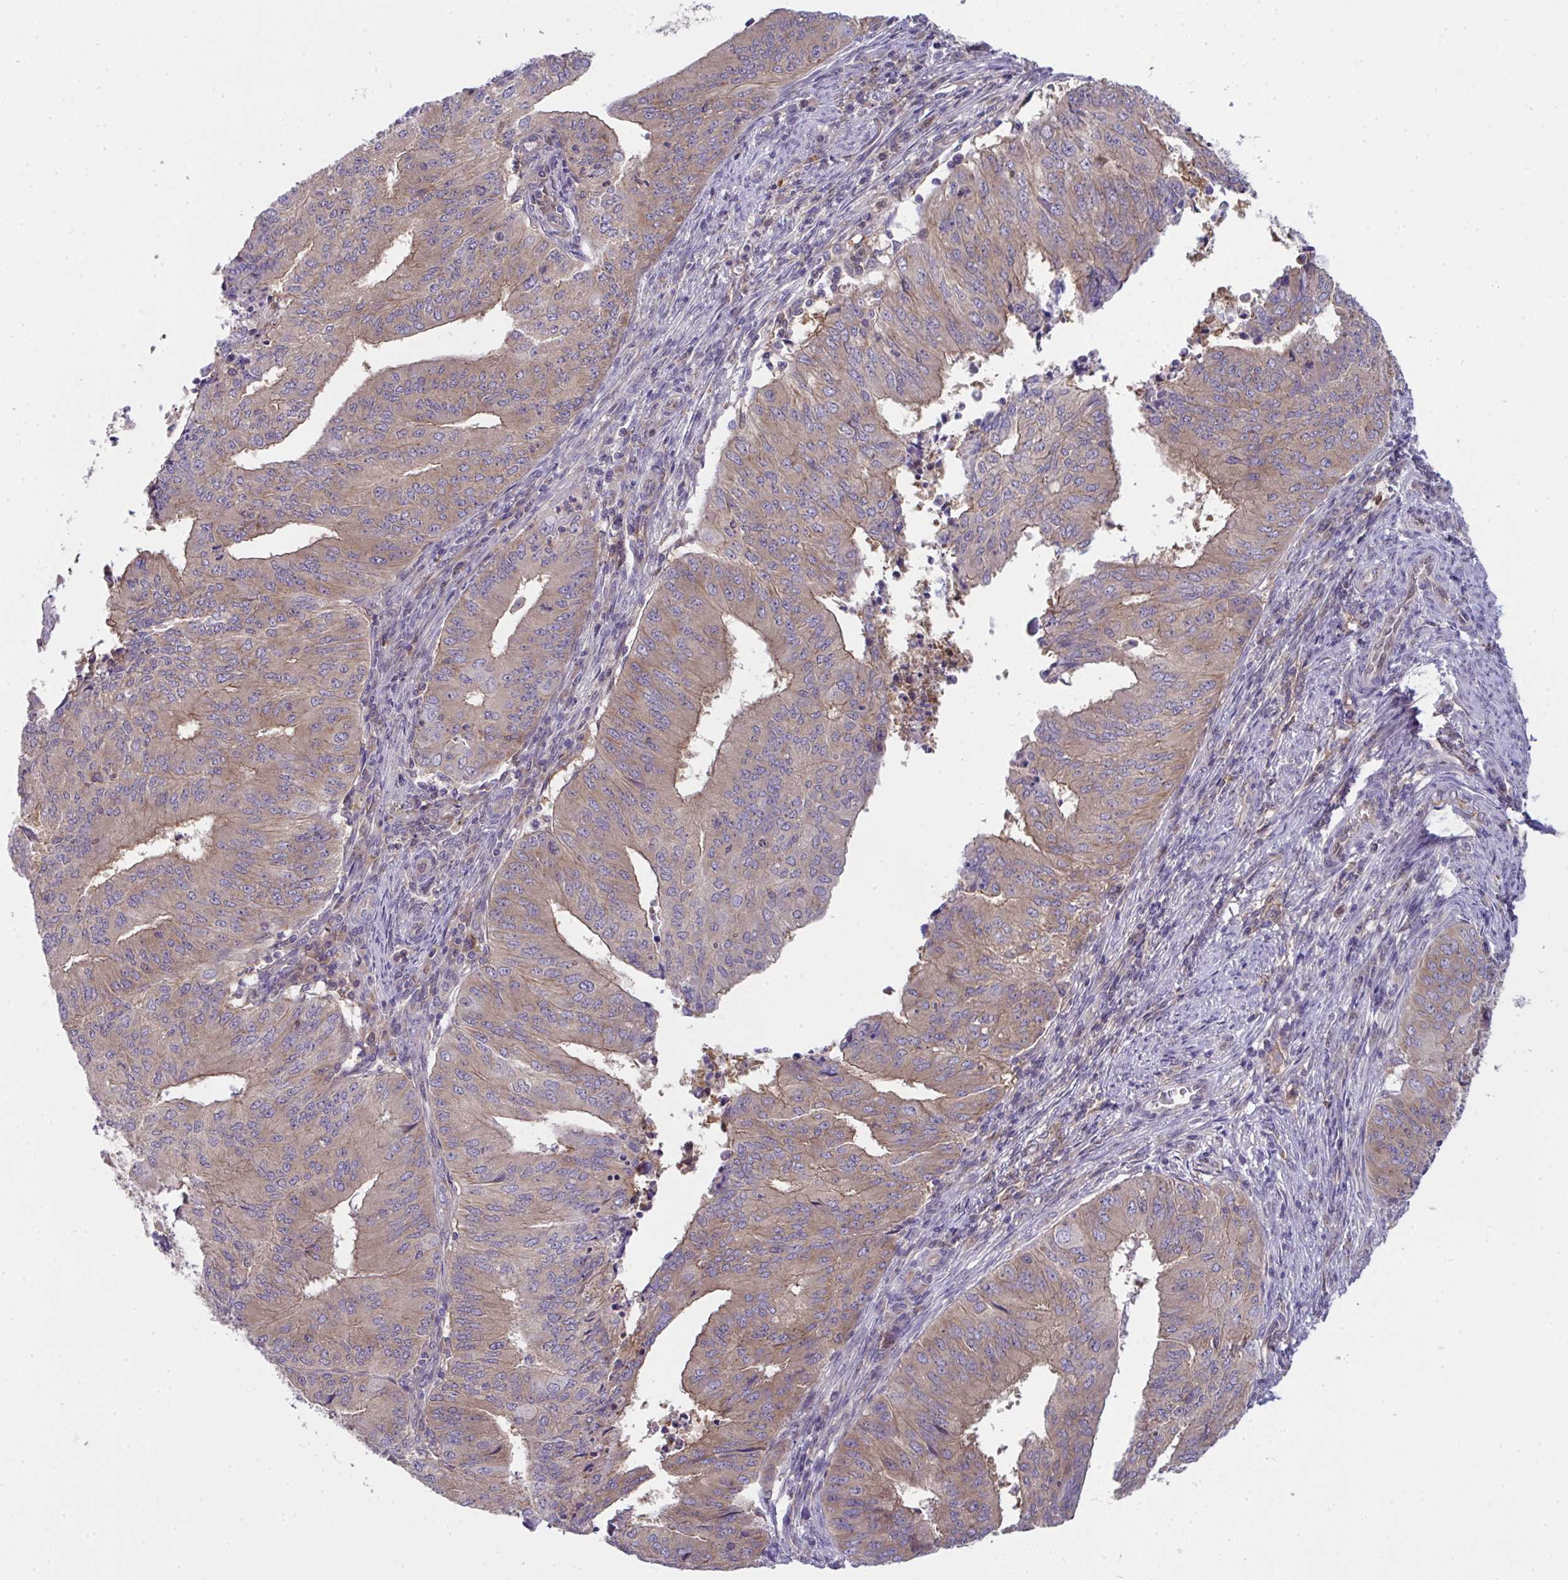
{"staining": {"intensity": "moderate", "quantity": ">75%", "location": "cytoplasmic/membranous"}, "tissue": "endometrial cancer", "cell_type": "Tumor cells", "image_type": "cancer", "snomed": [{"axis": "morphology", "description": "Adenocarcinoma, NOS"}, {"axis": "topography", "description": "Endometrium"}], "caption": "The image shows staining of endometrial cancer (adenocarcinoma), revealing moderate cytoplasmic/membranous protein expression (brown color) within tumor cells.", "gene": "ALDH16A1", "patient": {"sex": "female", "age": 50}}